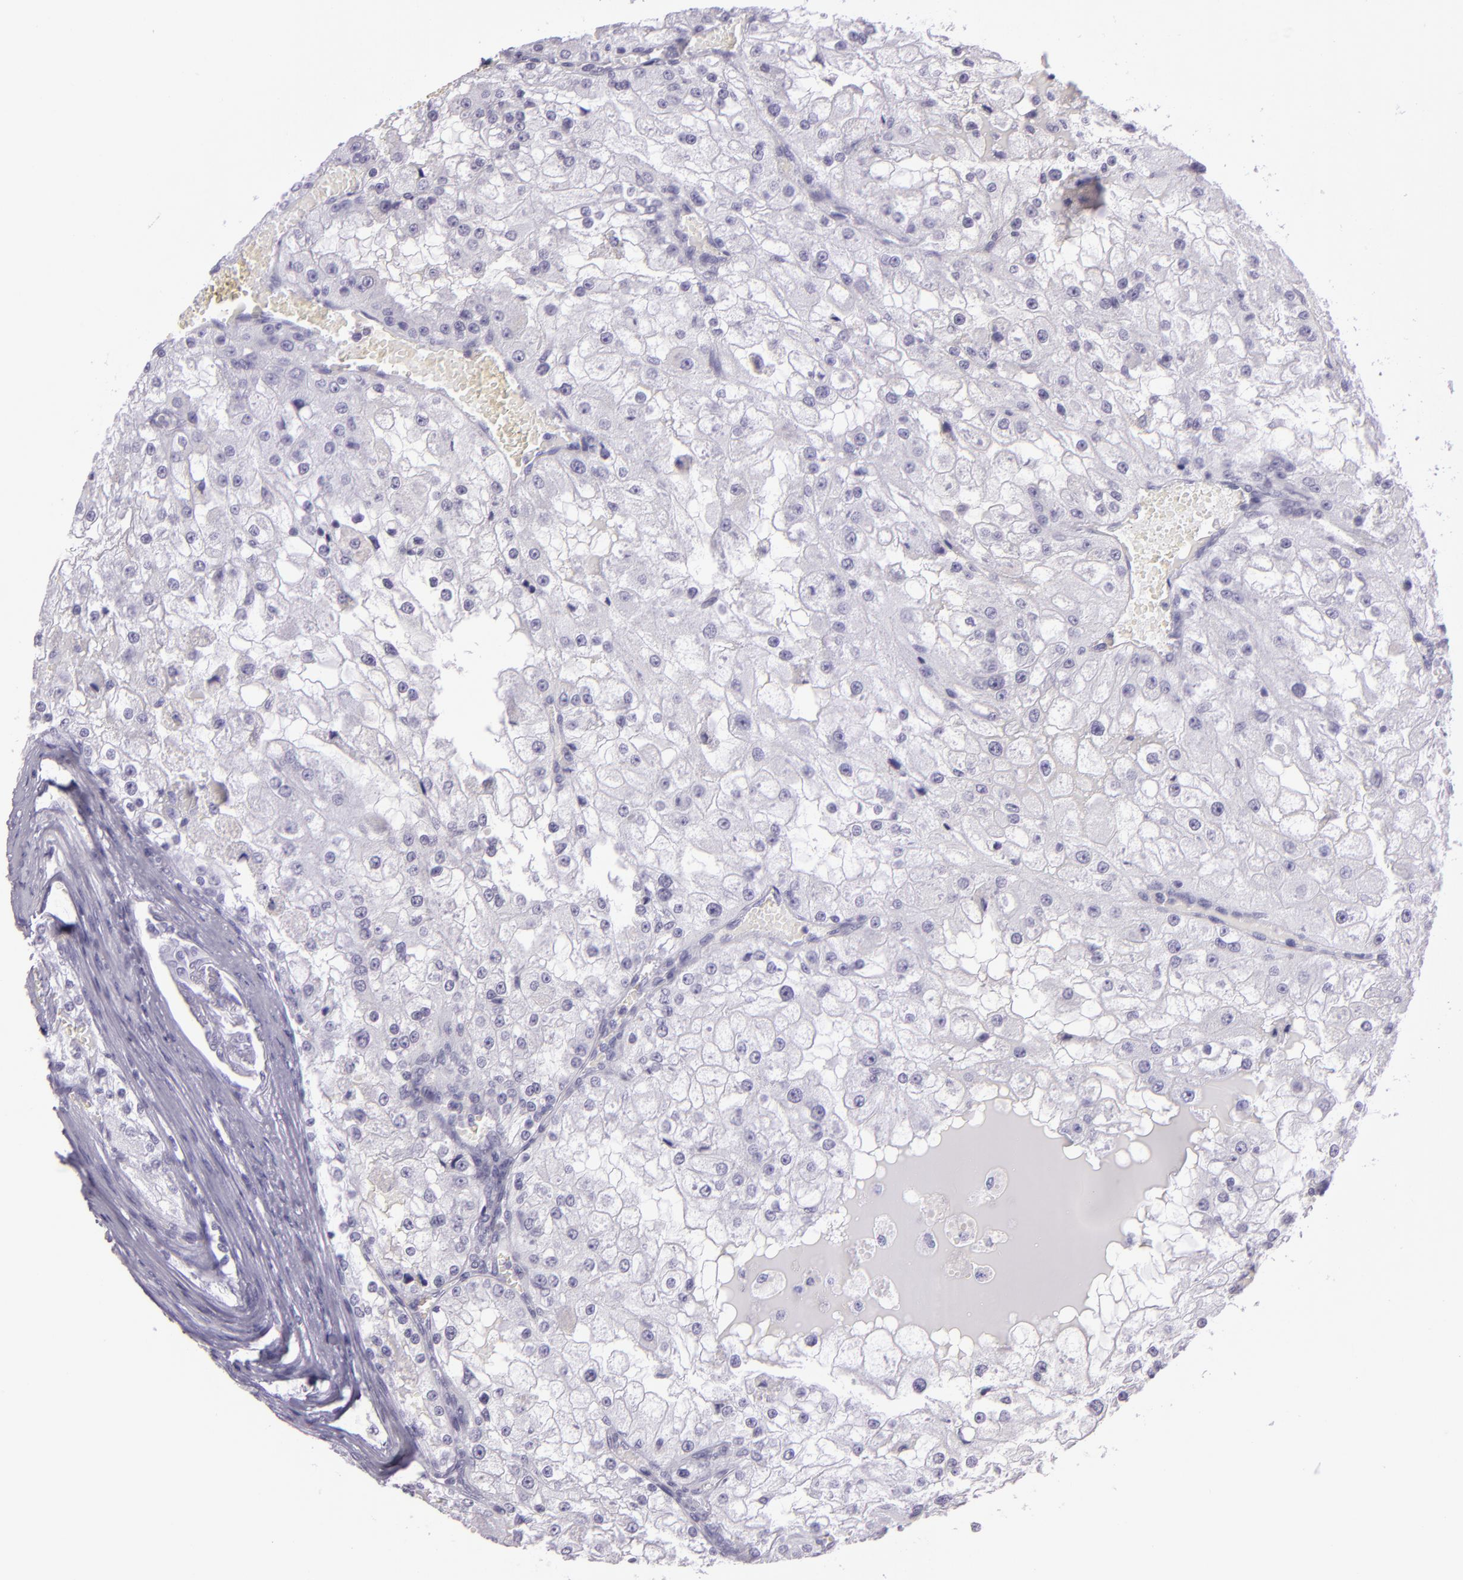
{"staining": {"intensity": "negative", "quantity": "none", "location": "none"}, "tissue": "renal cancer", "cell_type": "Tumor cells", "image_type": "cancer", "snomed": [{"axis": "morphology", "description": "Adenocarcinoma, NOS"}, {"axis": "topography", "description": "Kidney"}], "caption": "A histopathology image of renal cancer (adenocarcinoma) stained for a protein reveals no brown staining in tumor cells.", "gene": "MUC6", "patient": {"sex": "female", "age": 74}}